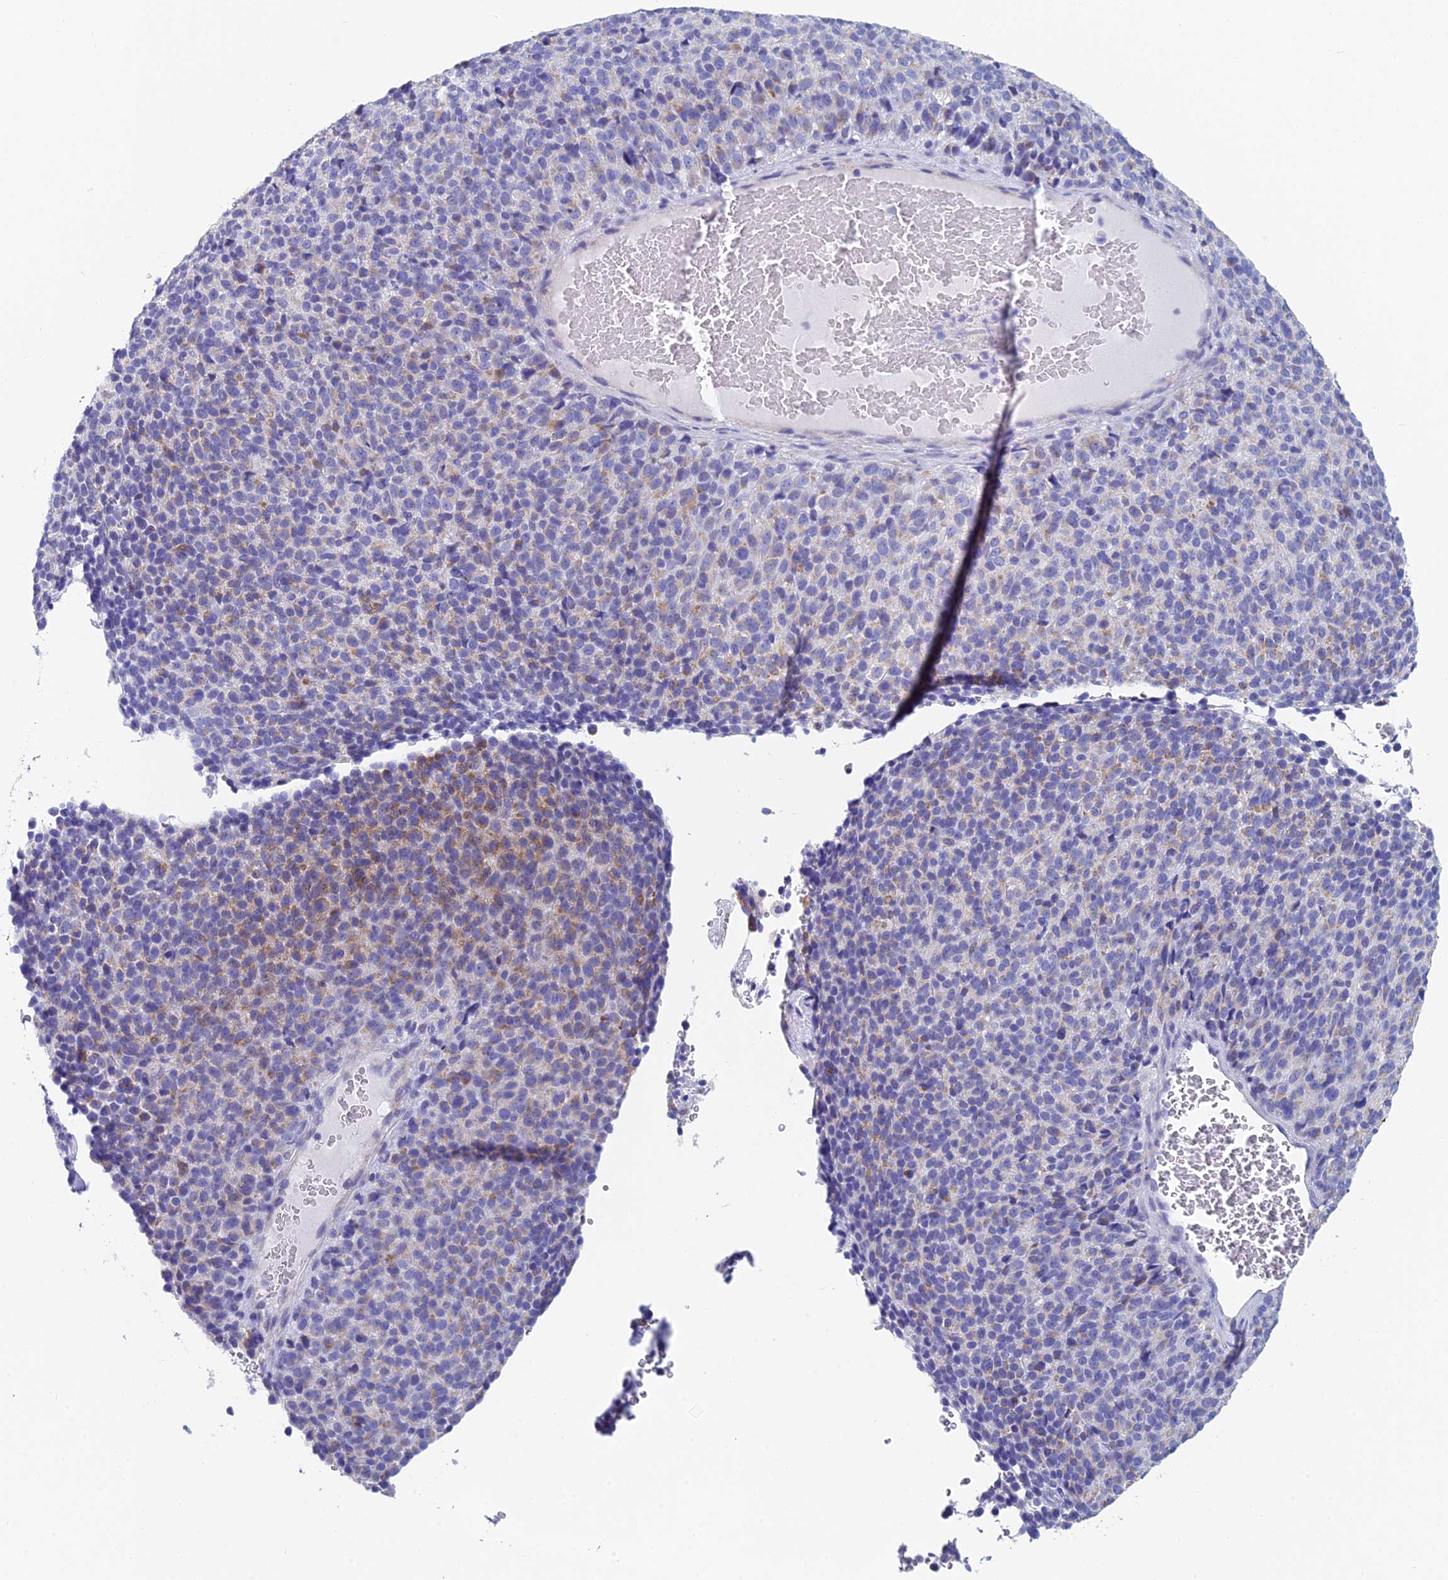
{"staining": {"intensity": "moderate", "quantity": "<25%", "location": "cytoplasmic/membranous"}, "tissue": "melanoma", "cell_type": "Tumor cells", "image_type": "cancer", "snomed": [{"axis": "morphology", "description": "Malignant melanoma, Metastatic site"}, {"axis": "topography", "description": "Brain"}], "caption": "Immunohistochemical staining of melanoma shows low levels of moderate cytoplasmic/membranous staining in approximately <25% of tumor cells.", "gene": "ACSM1", "patient": {"sex": "female", "age": 56}}